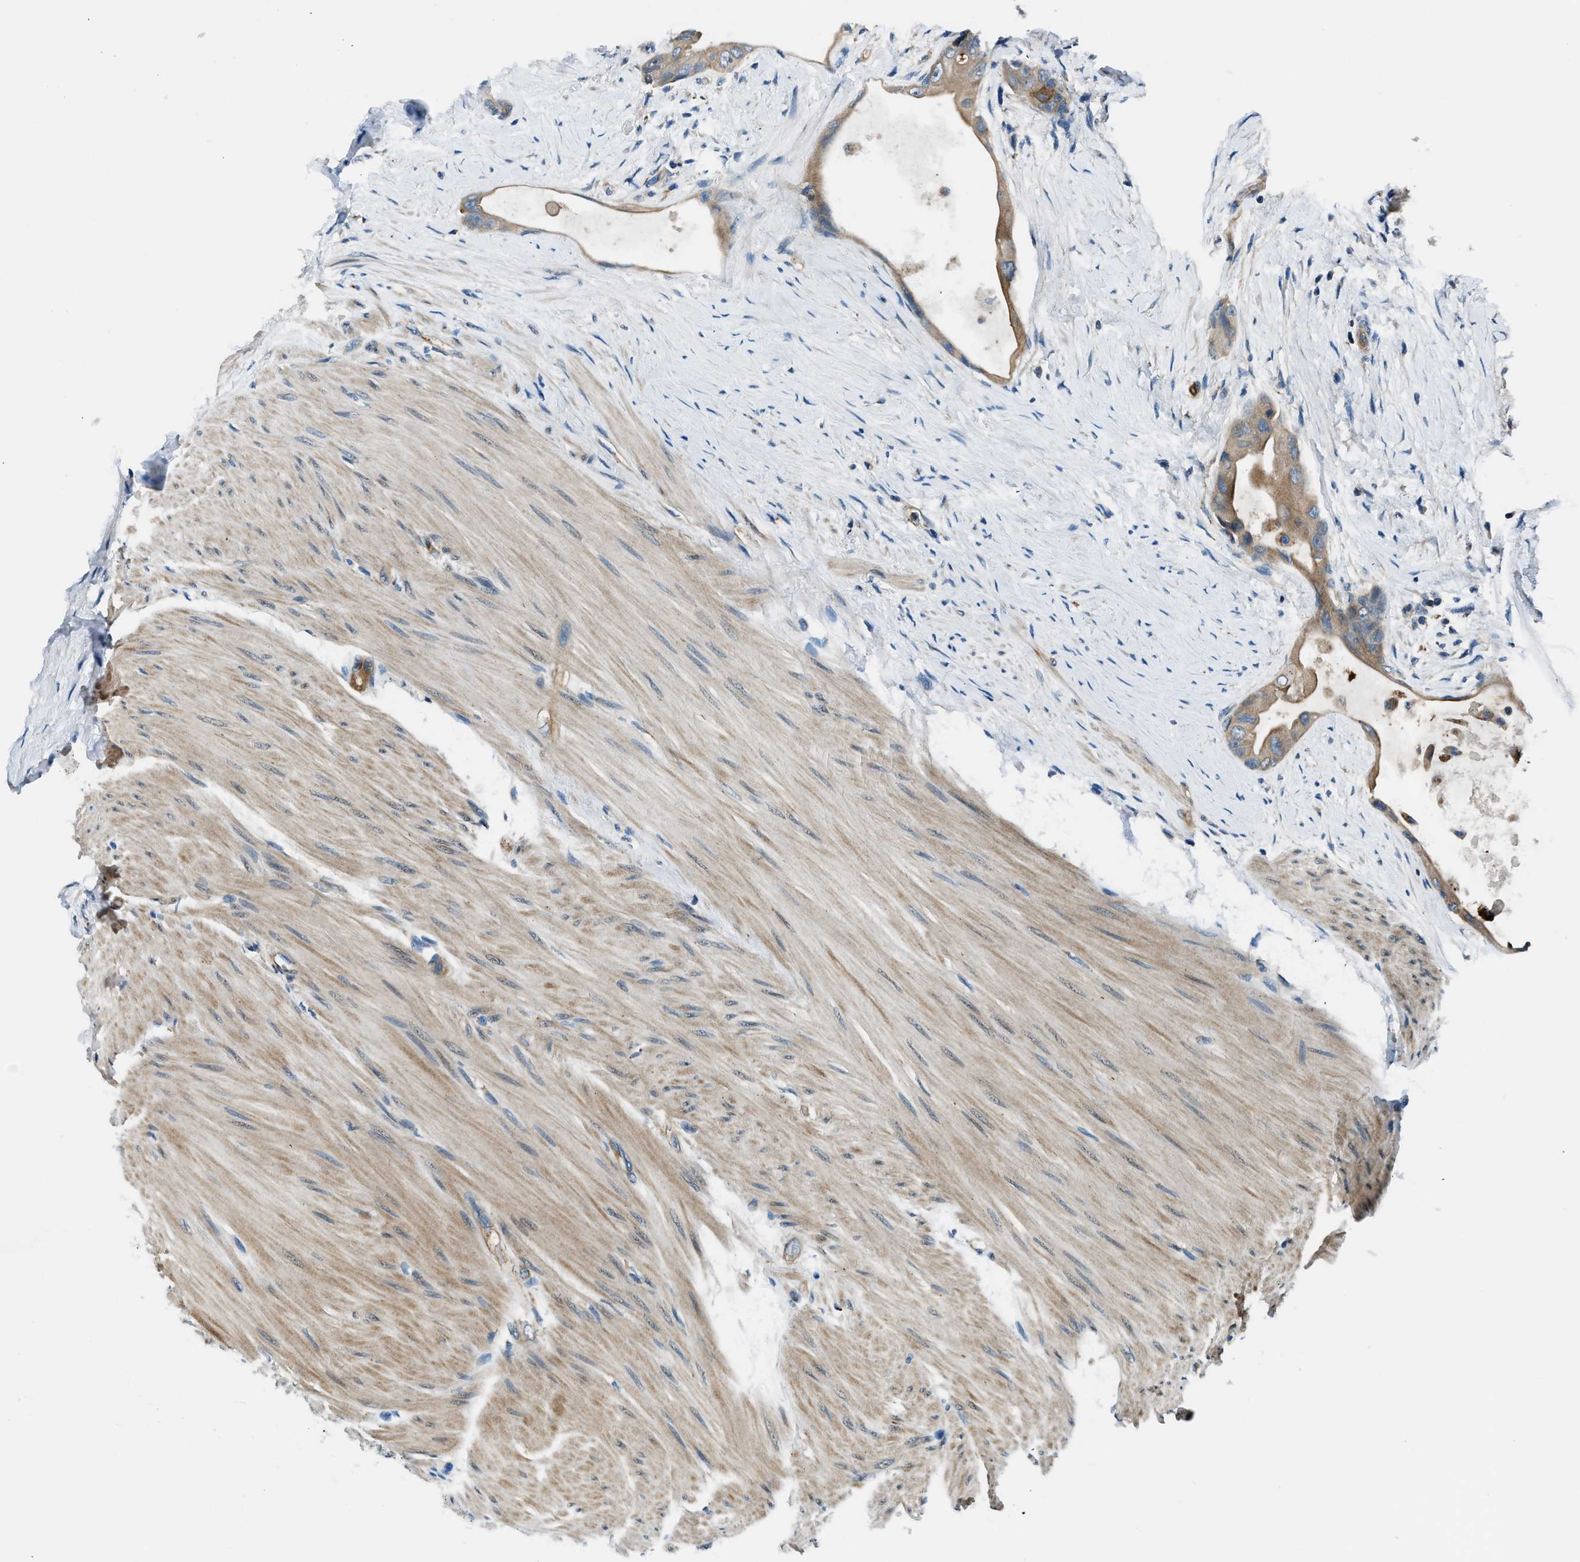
{"staining": {"intensity": "moderate", "quantity": ">75%", "location": "cytoplasmic/membranous"}, "tissue": "colorectal cancer", "cell_type": "Tumor cells", "image_type": "cancer", "snomed": [{"axis": "morphology", "description": "Adenocarcinoma, NOS"}, {"axis": "topography", "description": "Rectum"}], "caption": "Protein expression analysis of colorectal cancer reveals moderate cytoplasmic/membranous positivity in approximately >75% of tumor cells. Using DAB (brown) and hematoxylin (blue) stains, captured at high magnification using brightfield microscopy.", "gene": "SLC19A2", "patient": {"sex": "male", "age": 51}}